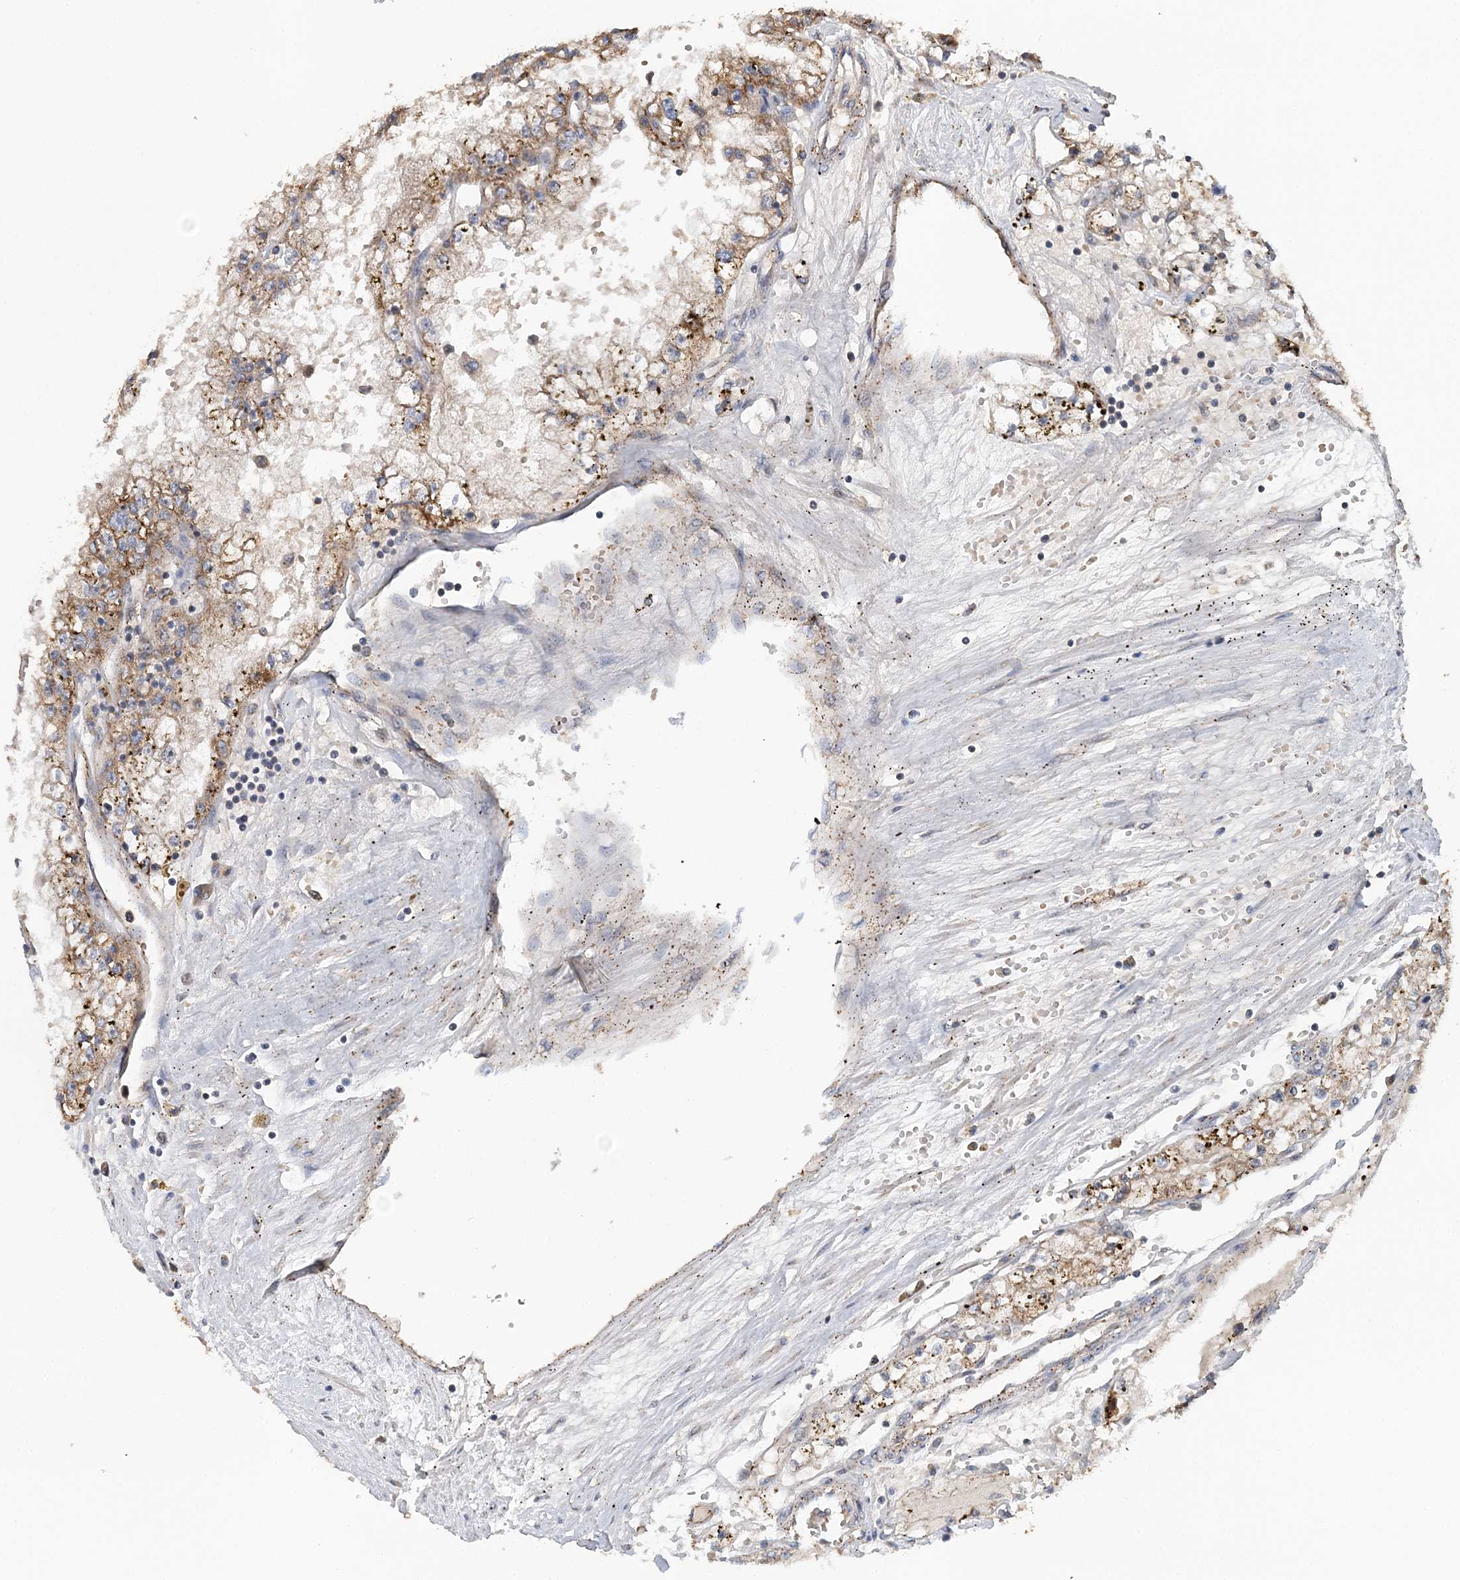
{"staining": {"intensity": "moderate", "quantity": ">75%", "location": "cytoplasmic/membranous"}, "tissue": "renal cancer", "cell_type": "Tumor cells", "image_type": "cancer", "snomed": [{"axis": "morphology", "description": "Adenocarcinoma, NOS"}, {"axis": "topography", "description": "Kidney"}], "caption": "Human renal adenocarcinoma stained for a protein (brown) shows moderate cytoplasmic/membranous positive staining in about >75% of tumor cells.", "gene": "KIF4A", "patient": {"sex": "male", "age": 56}}